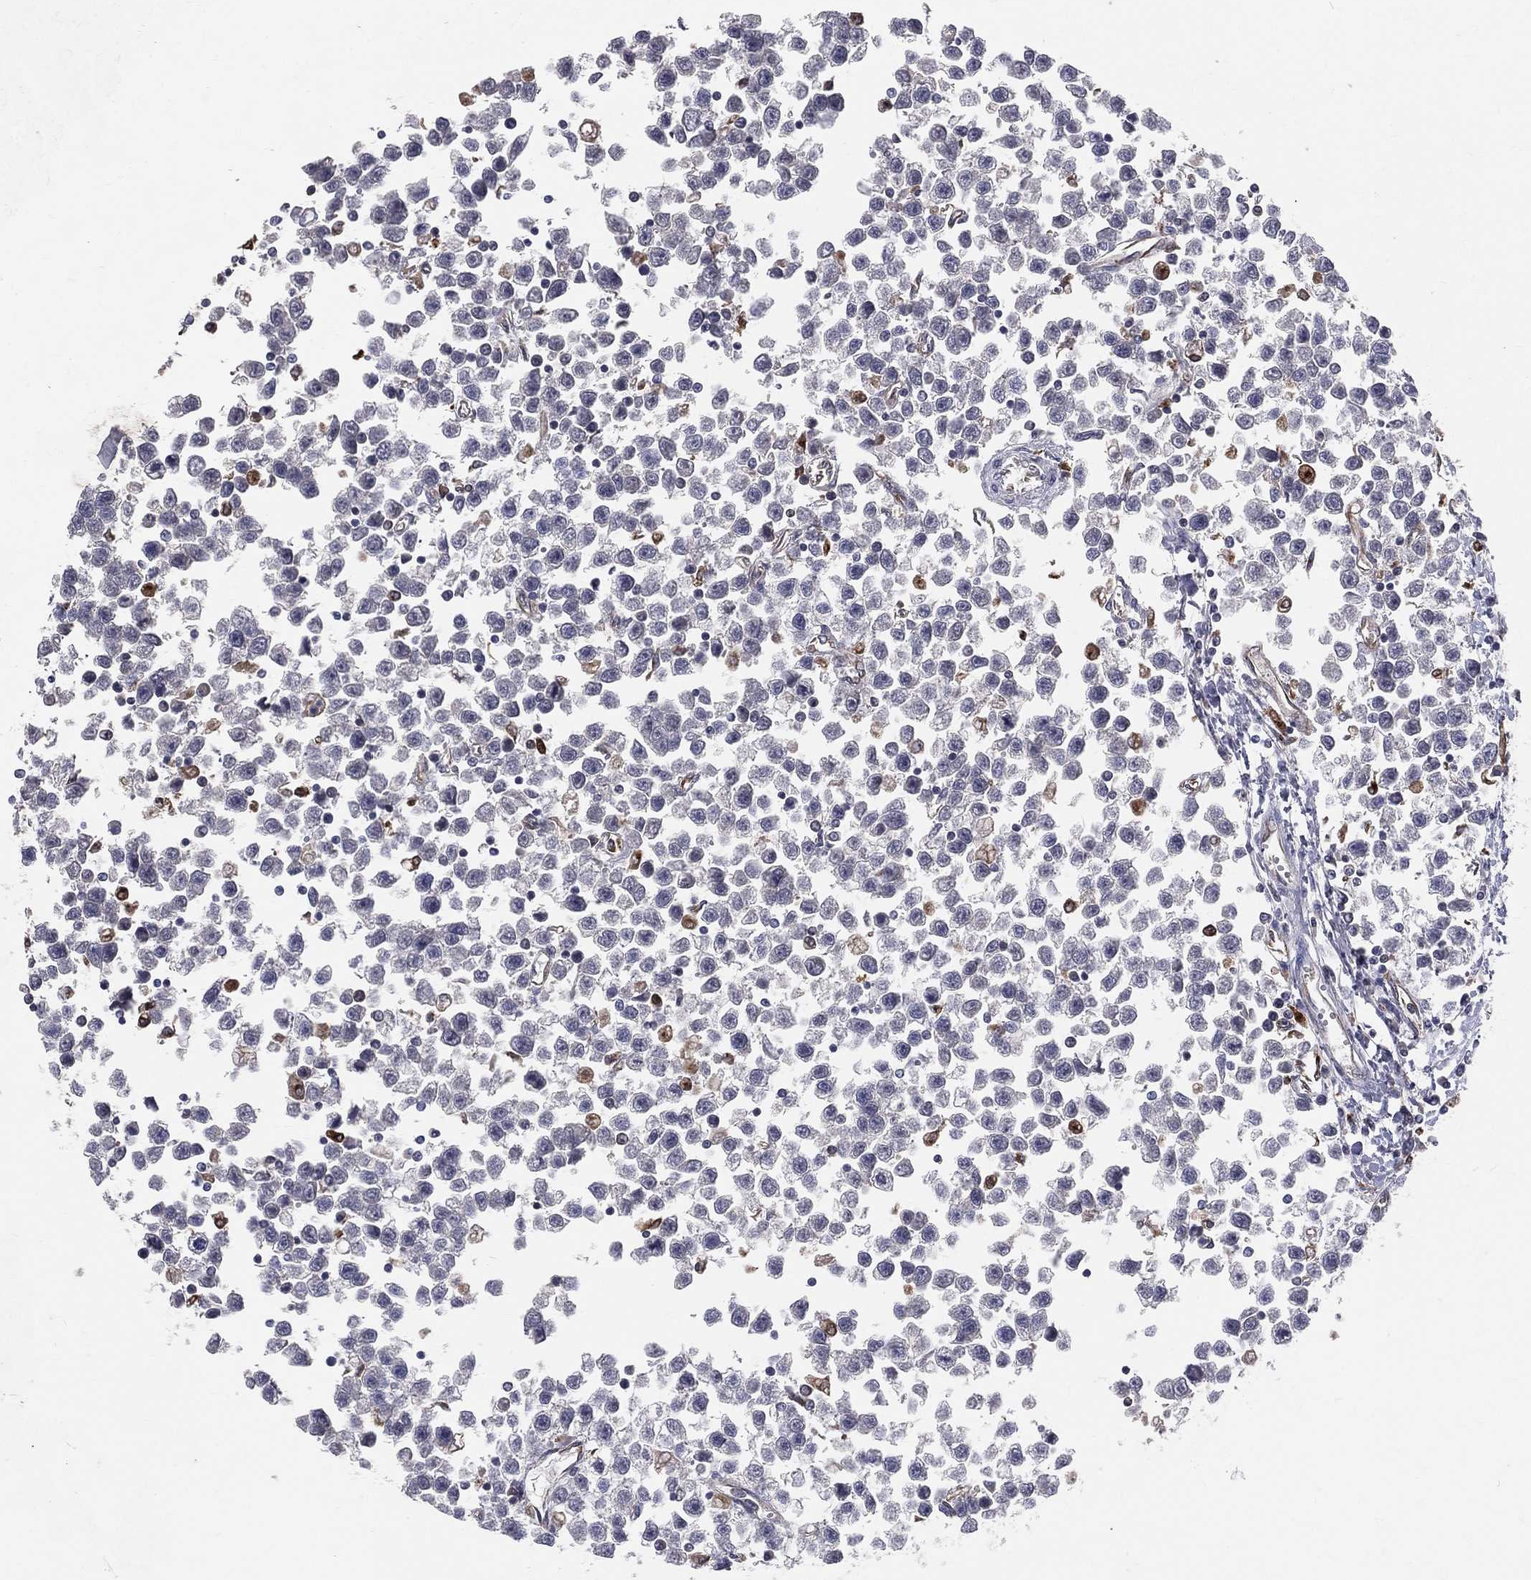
{"staining": {"intensity": "negative", "quantity": "none", "location": "none"}, "tissue": "testis cancer", "cell_type": "Tumor cells", "image_type": "cancer", "snomed": [{"axis": "morphology", "description": "Seminoma, NOS"}, {"axis": "topography", "description": "Testis"}], "caption": "The photomicrograph shows no significant expression in tumor cells of testis cancer (seminoma). (Stains: DAB immunohistochemistry (IHC) with hematoxylin counter stain, Microscopy: brightfield microscopy at high magnification).", "gene": "CD74", "patient": {"sex": "male", "age": 34}}